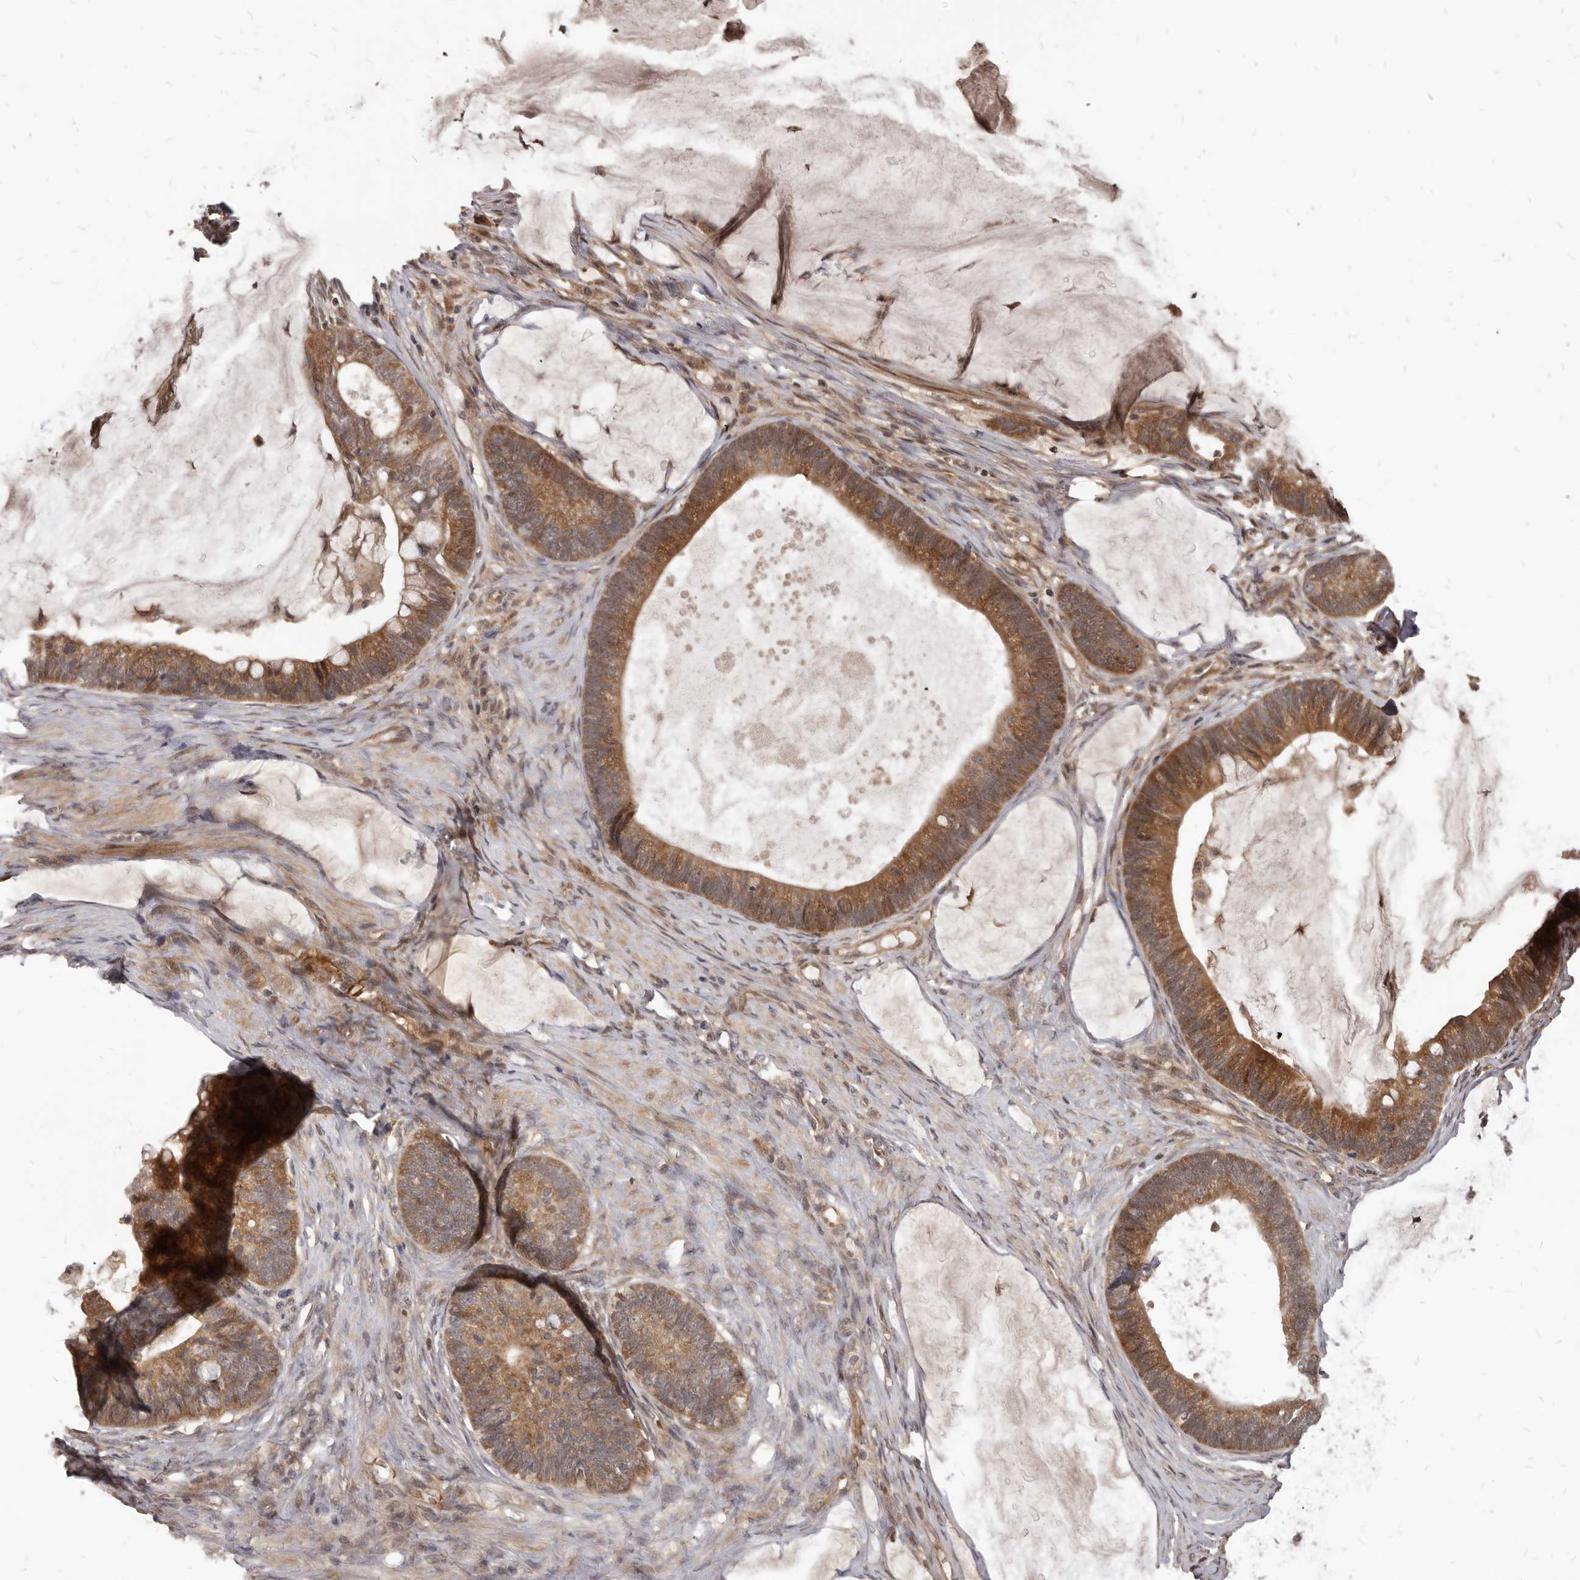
{"staining": {"intensity": "moderate", "quantity": ">75%", "location": "cytoplasmic/membranous"}, "tissue": "ovarian cancer", "cell_type": "Tumor cells", "image_type": "cancer", "snomed": [{"axis": "morphology", "description": "Cystadenocarcinoma, mucinous, NOS"}, {"axis": "topography", "description": "Ovary"}], "caption": "Immunohistochemistry (IHC) (DAB (3,3'-diaminobenzidine)) staining of ovarian mucinous cystadenocarcinoma reveals moderate cytoplasmic/membranous protein positivity in approximately >75% of tumor cells. (Brightfield microscopy of DAB IHC at high magnification).", "gene": "GABPB2", "patient": {"sex": "female", "age": 61}}